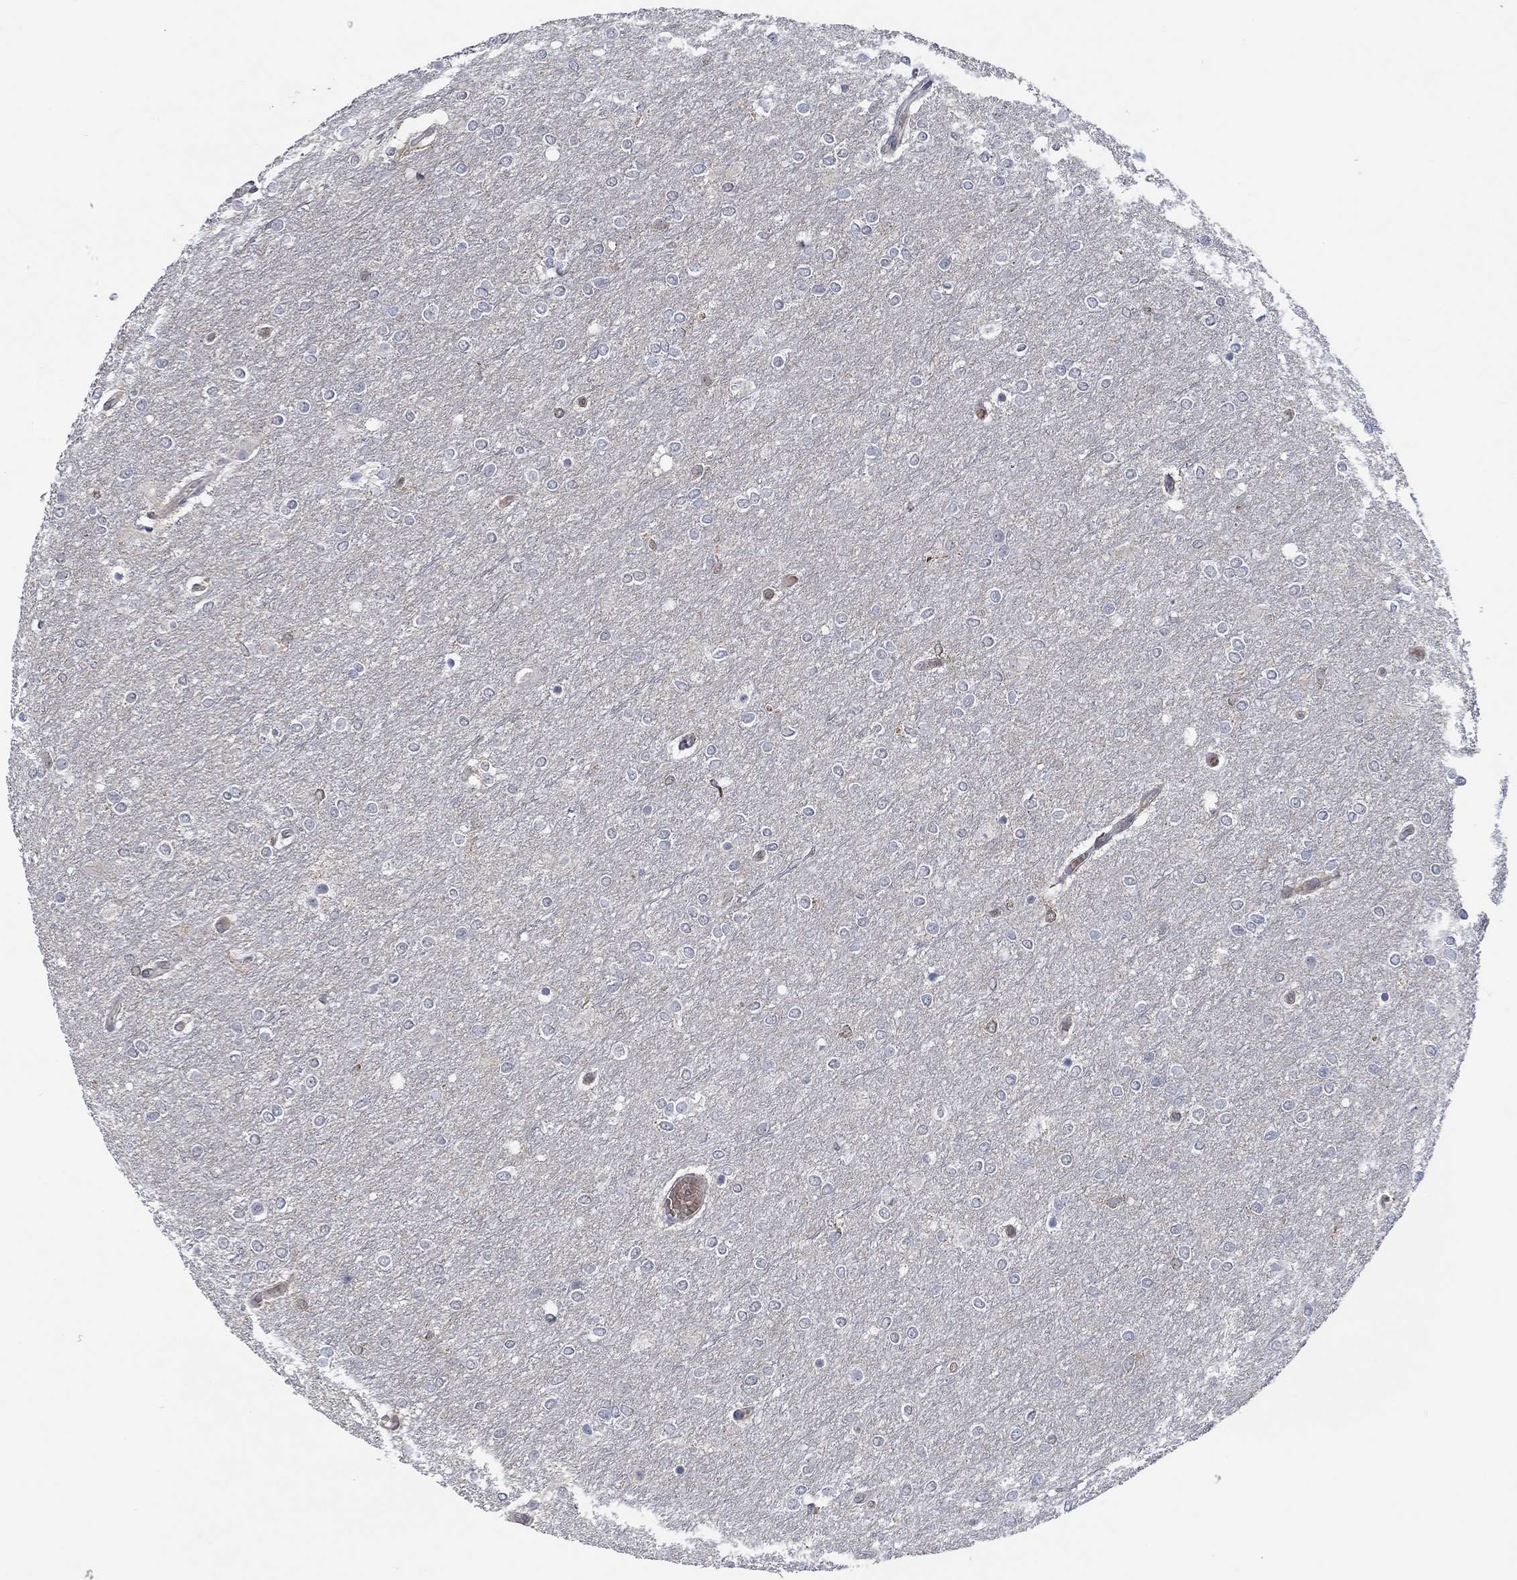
{"staining": {"intensity": "negative", "quantity": "none", "location": "none"}, "tissue": "glioma", "cell_type": "Tumor cells", "image_type": "cancer", "snomed": [{"axis": "morphology", "description": "Glioma, malignant, High grade"}, {"axis": "topography", "description": "Brain"}], "caption": "Immunohistochemistry image of neoplastic tissue: malignant glioma (high-grade) stained with DAB (3,3'-diaminobenzidine) shows no significant protein staining in tumor cells.", "gene": "MPP1", "patient": {"sex": "female", "age": 61}}